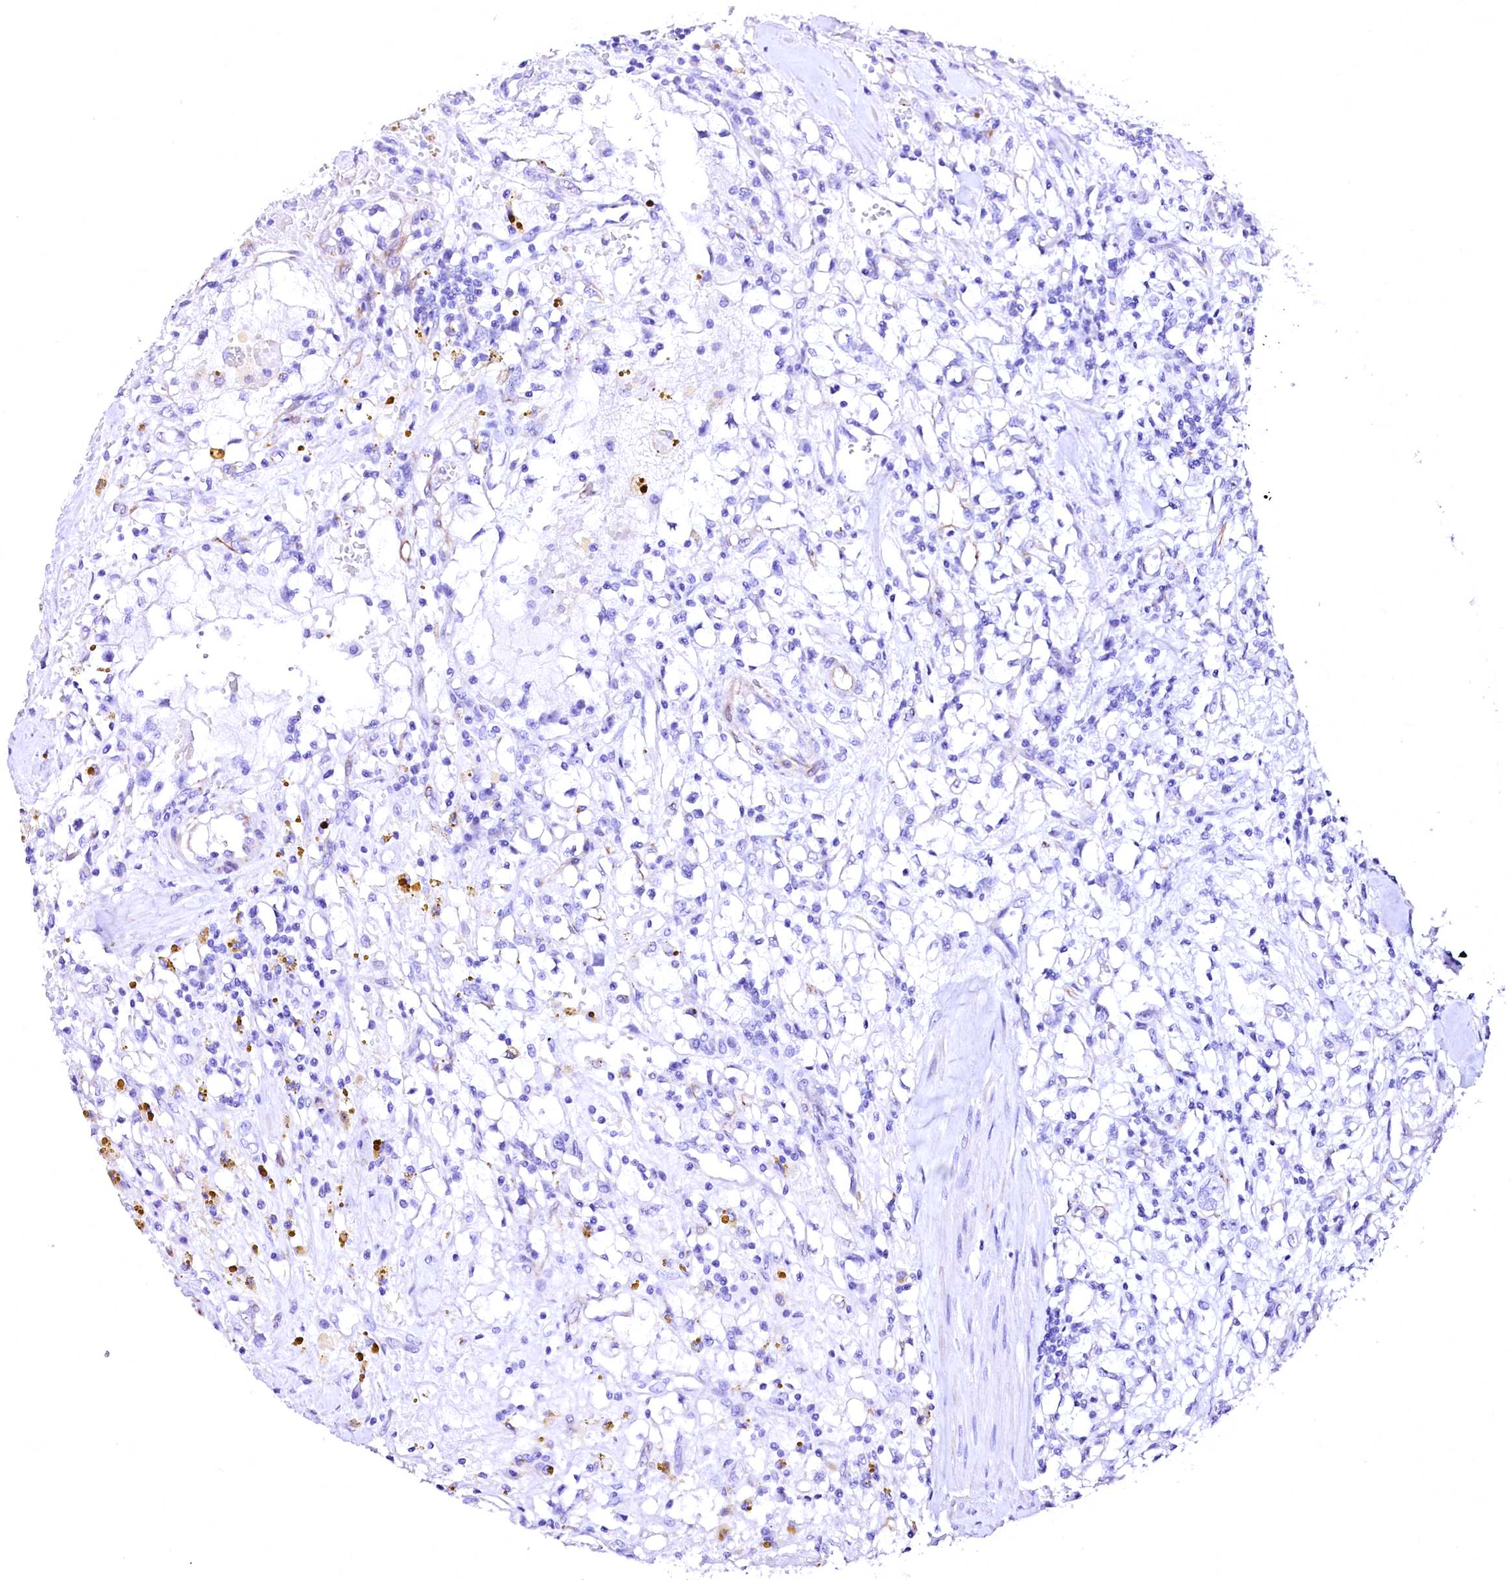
{"staining": {"intensity": "negative", "quantity": "none", "location": "none"}, "tissue": "renal cancer", "cell_type": "Tumor cells", "image_type": "cancer", "snomed": [{"axis": "morphology", "description": "Adenocarcinoma, NOS"}, {"axis": "topography", "description": "Kidney"}], "caption": "There is no significant positivity in tumor cells of renal adenocarcinoma. The staining was performed using DAB to visualize the protein expression in brown, while the nuclei were stained in blue with hematoxylin (Magnification: 20x).", "gene": "SFR1", "patient": {"sex": "male", "age": 56}}